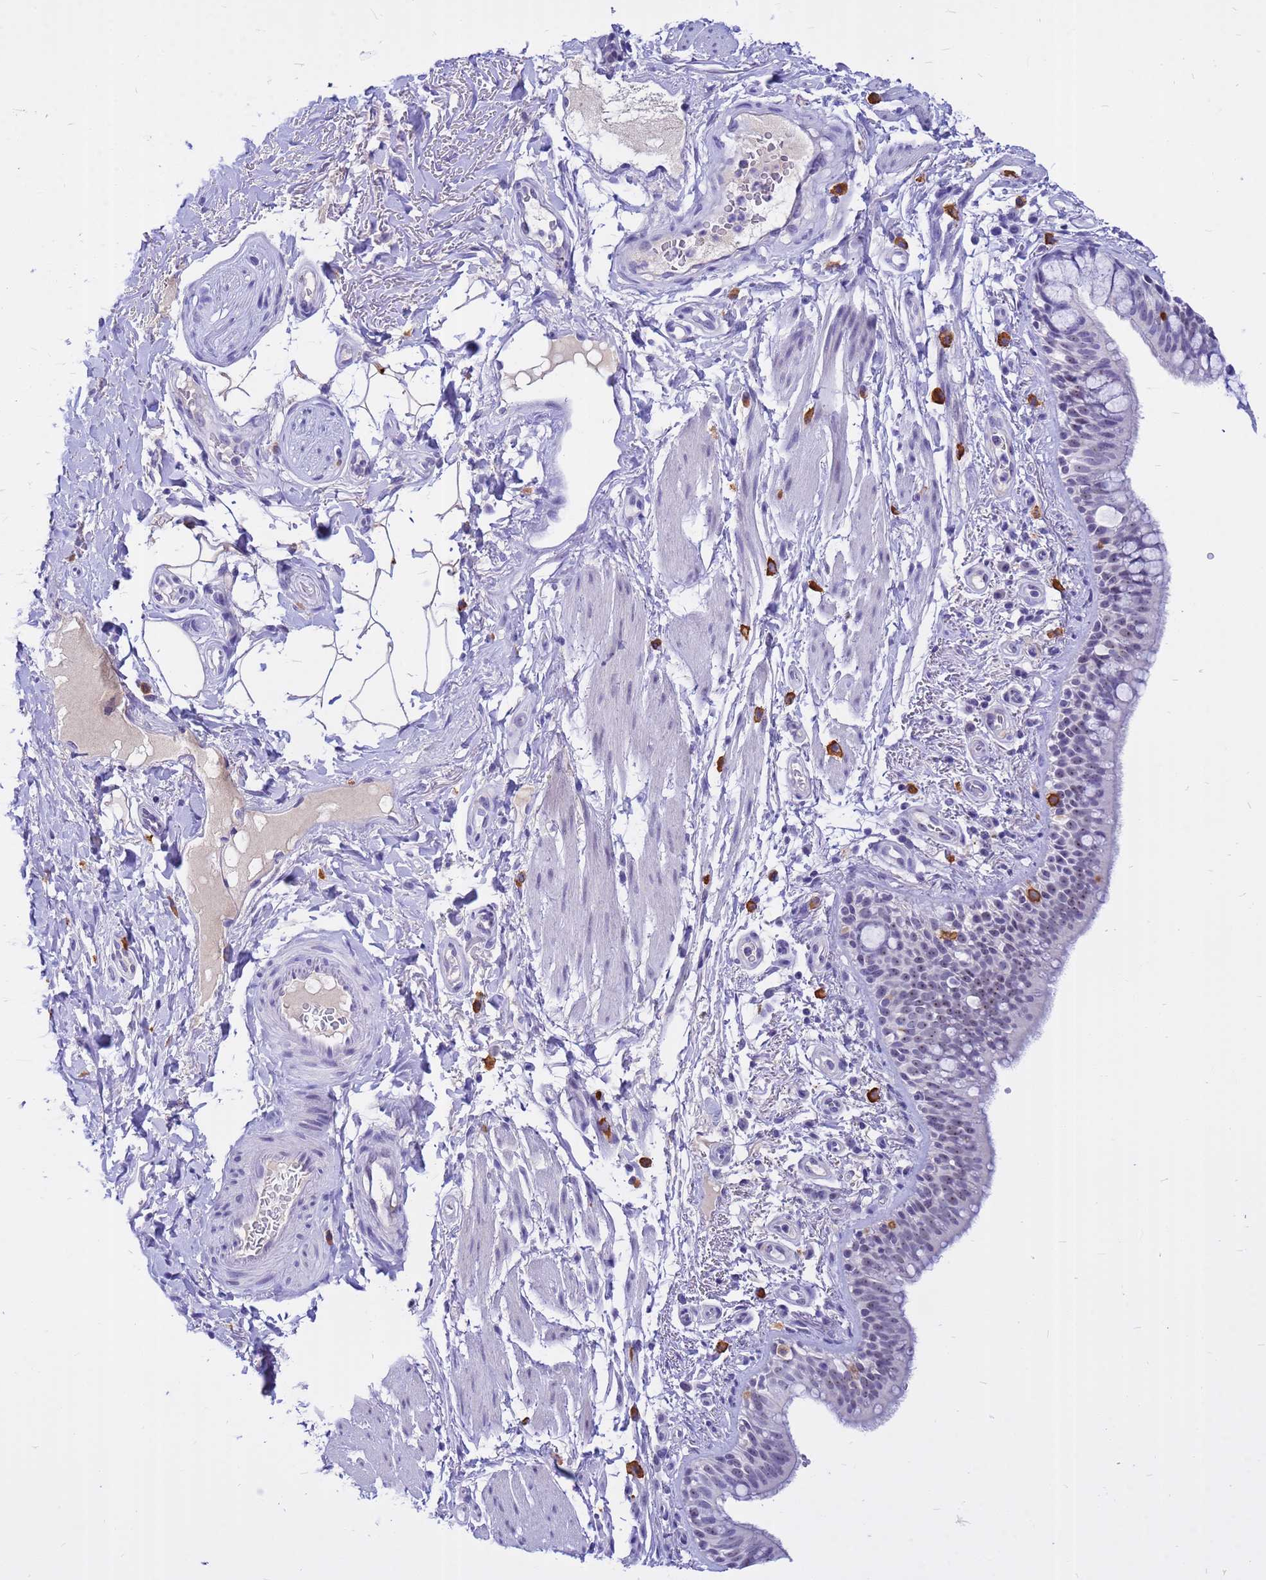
{"staining": {"intensity": "weak", "quantity": ">75%", "location": "nuclear"}, "tissue": "bronchus", "cell_type": "Respiratory epithelial cells", "image_type": "normal", "snomed": [{"axis": "morphology", "description": "Normal tissue, NOS"}, {"axis": "morphology", "description": "Neoplasm, uncertain whether benign or malignant"}, {"axis": "topography", "description": "Bronchus"}, {"axis": "topography", "description": "Lung"}], "caption": "DAB (3,3'-diaminobenzidine) immunohistochemical staining of unremarkable bronchus displays weak nuclear protein staining in approximately >75% of respiratory epithelial cells.", "gene": "DMRTC2", "patient": {"sex": "male", "age": 55}}